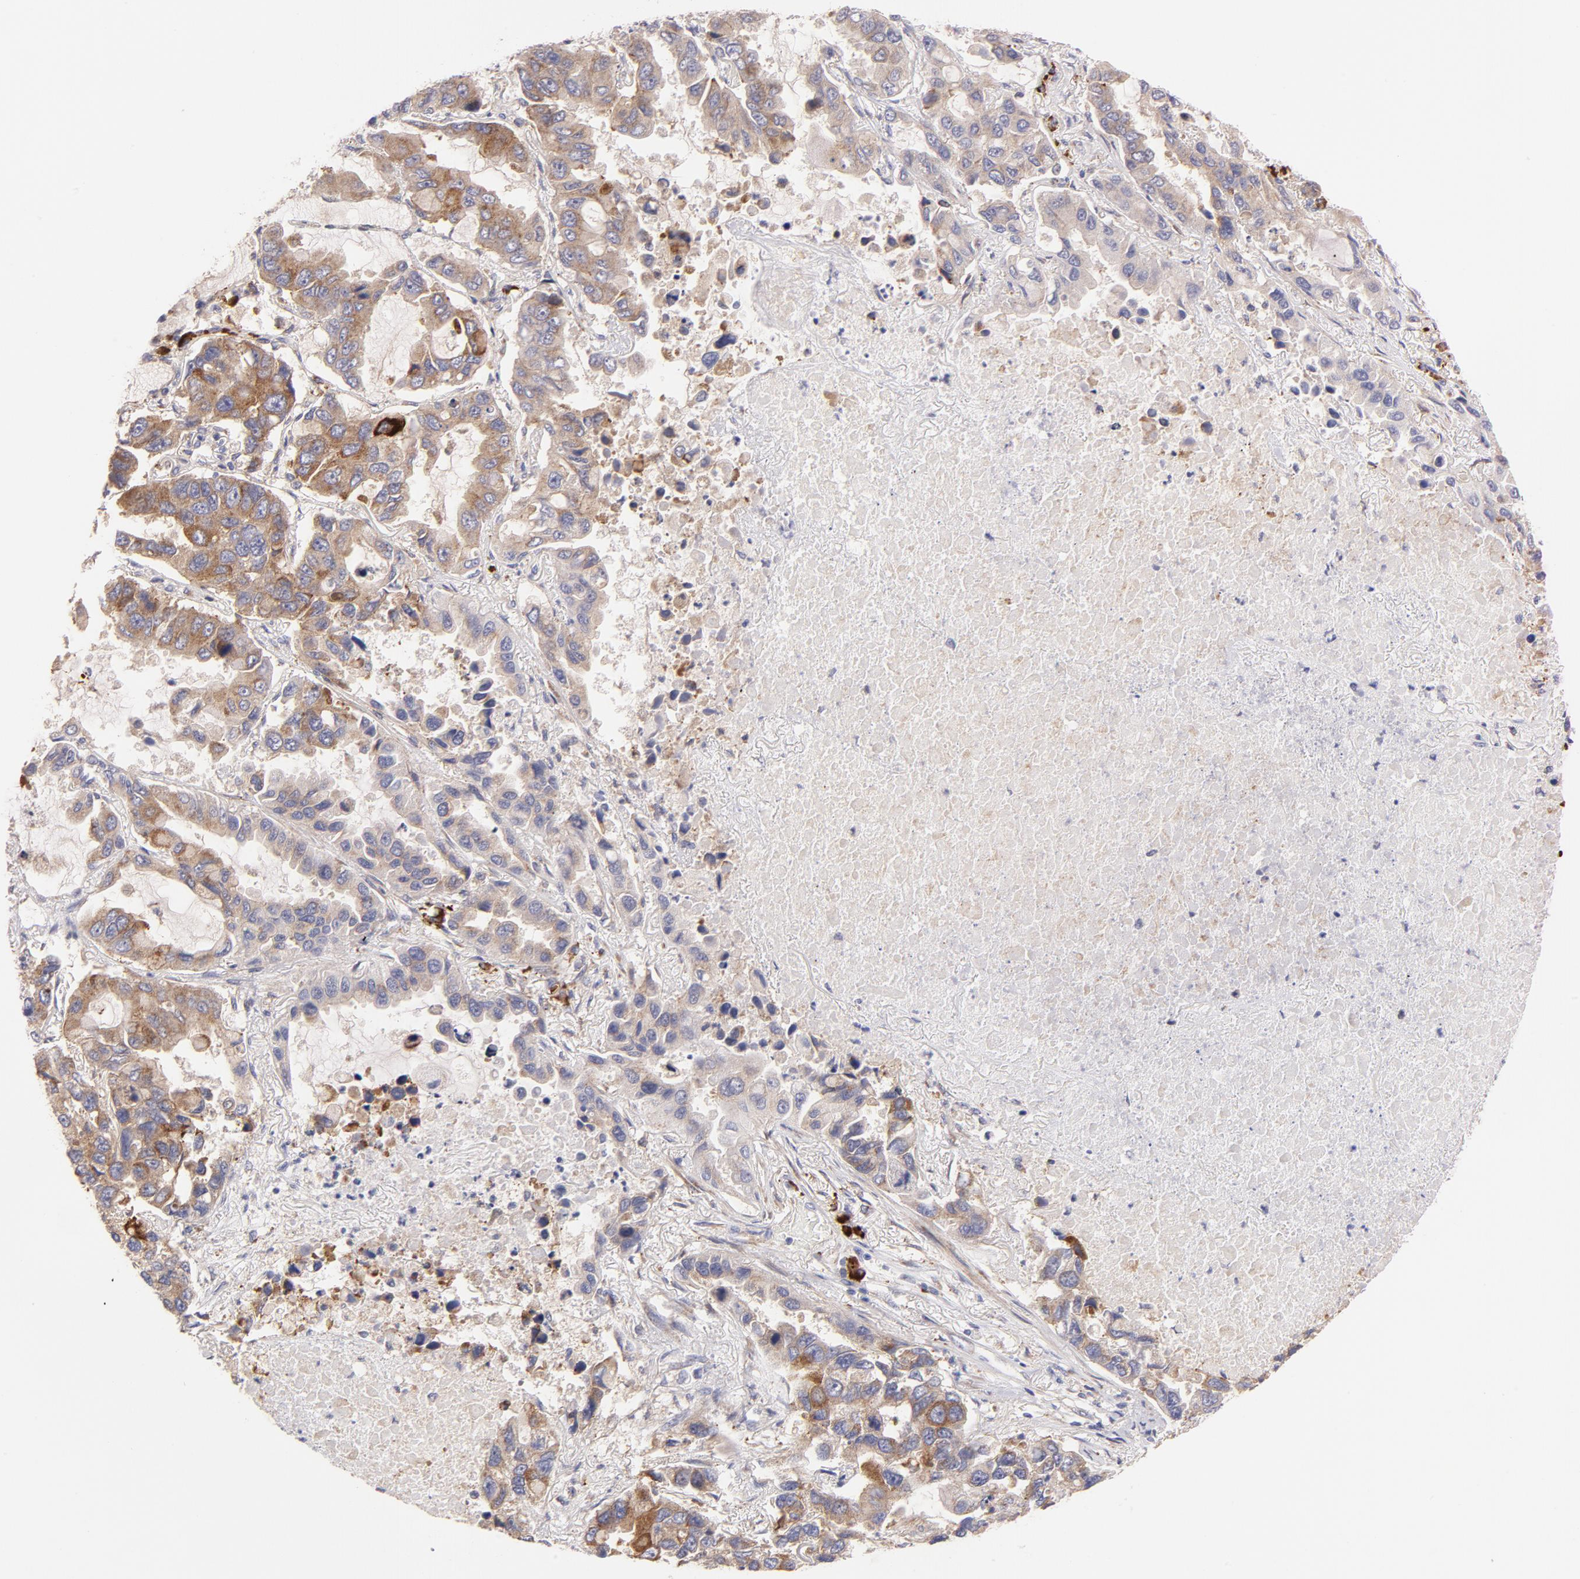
{"staining": {"intensity": "moderate", "quantity": "25%-75%", "location": "cytoplasmic/membranous"}, "tissue": "lung cancer", "cell_type": "Tumor cells", "image_type": "cancer", "snomed": [{"axis": "morphology", "description": "Adenocarcinoma, NOS"}, {"axis": "topography", "description": "Lung"}], "caption": "Moderate cytoplasmic/membranous expression is present in about 25%-75% of tumor cells in lung cancer (adenocarcinoma).", "gene": "RAPGEF3", "patient": {"sex": "male", "age": 64}}